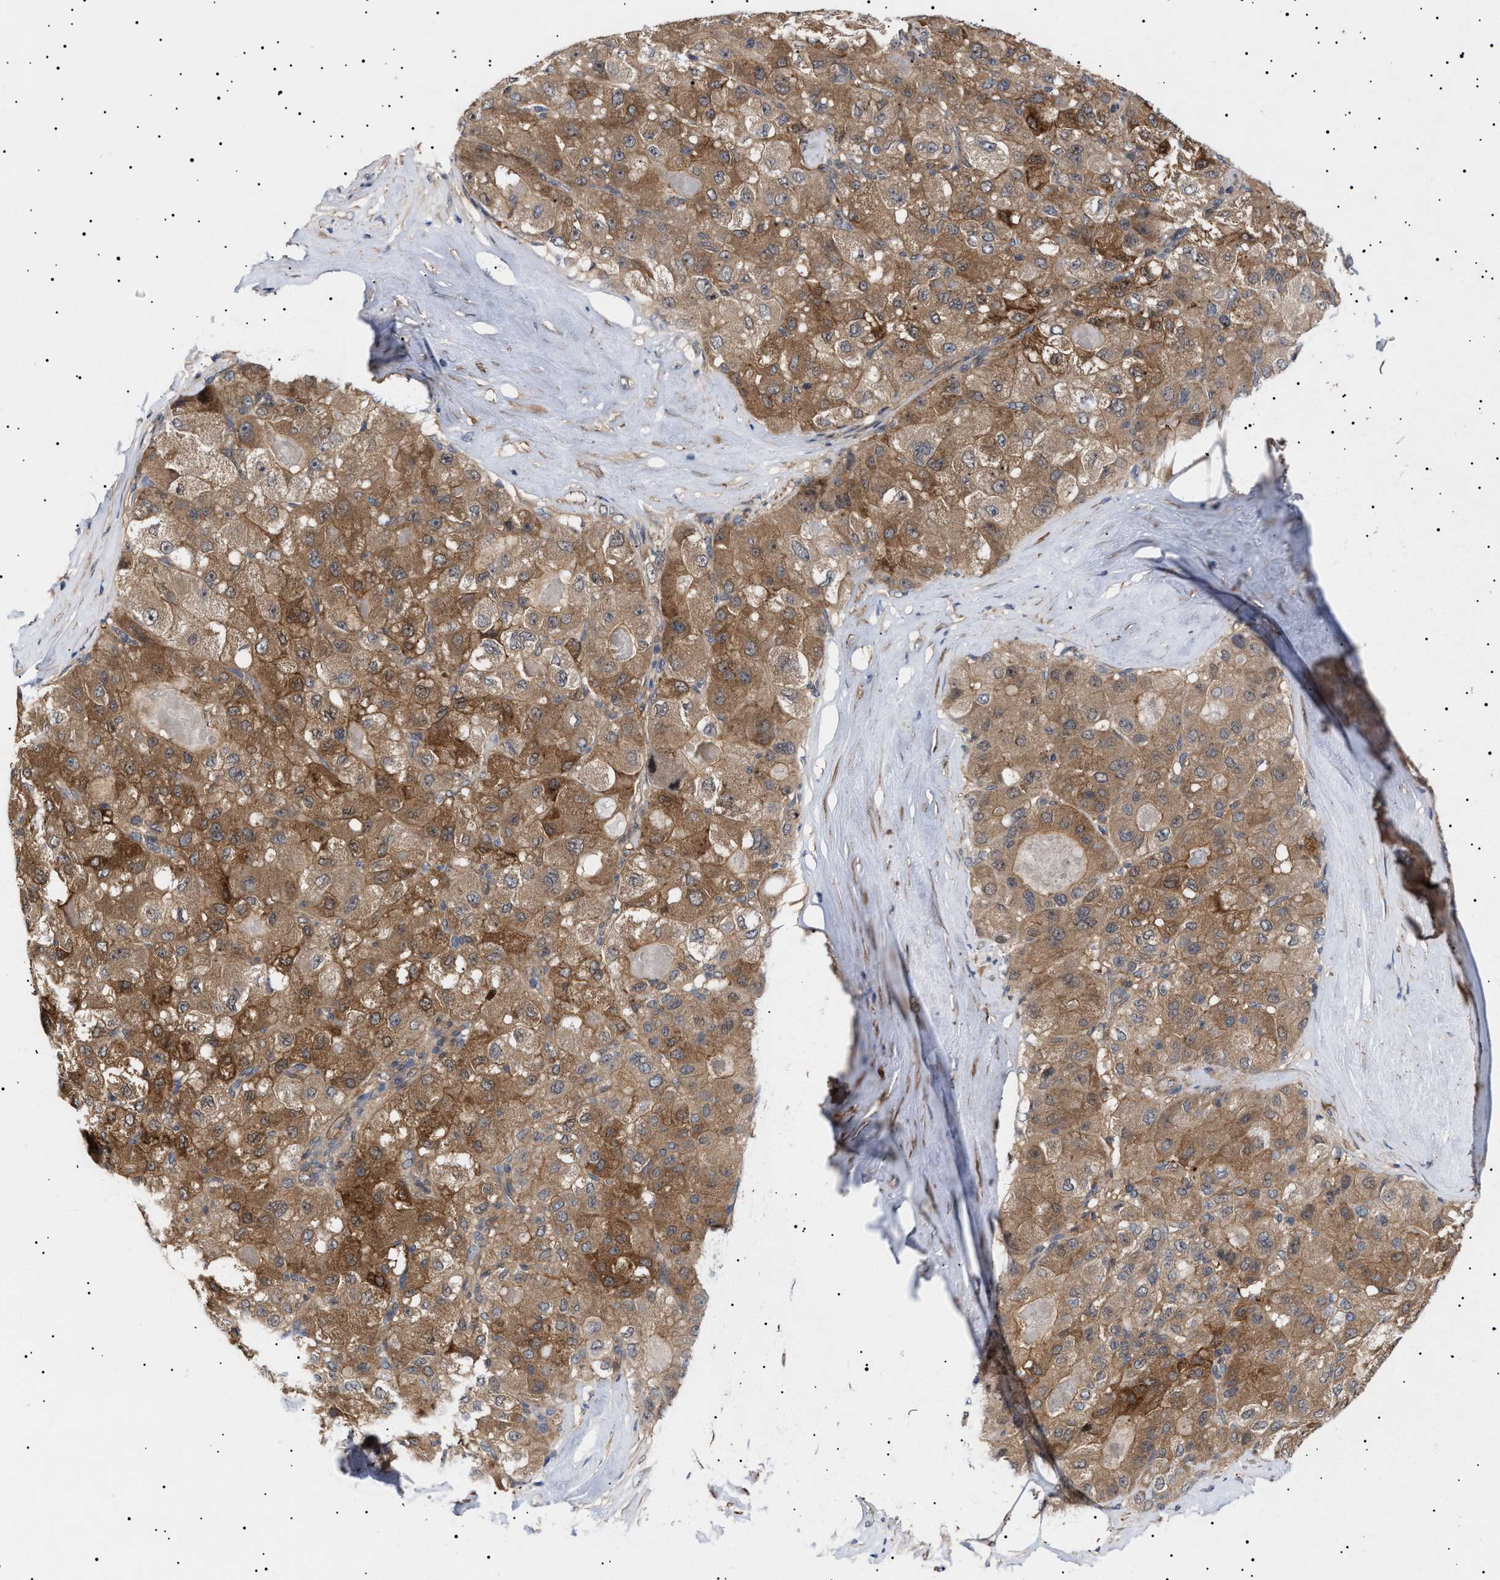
{"staining": {"intensity": "moderate", "quantity": ">75%", "location": "cytoplasmic/membranous"}, "tissue": "liver cancer", "cell_type": "Tumor cells", "image_type": "cancer", "snomed": [{"axis": "morphology", "description": "Carcinoma, Hepatocellular, NOS"}, {"axis": "topography", "description": "Liver"}], "caption": "An immunohistochemistry image of neoplastic tissue is shown. Protein staining in brown shows moderate cytoplasmic/membranous positivity in liver cancer within tumor cells. Nuclei are stained in blue.", "gene": "NPLOC4", "patient": {"sex": "male", "age": 80}}